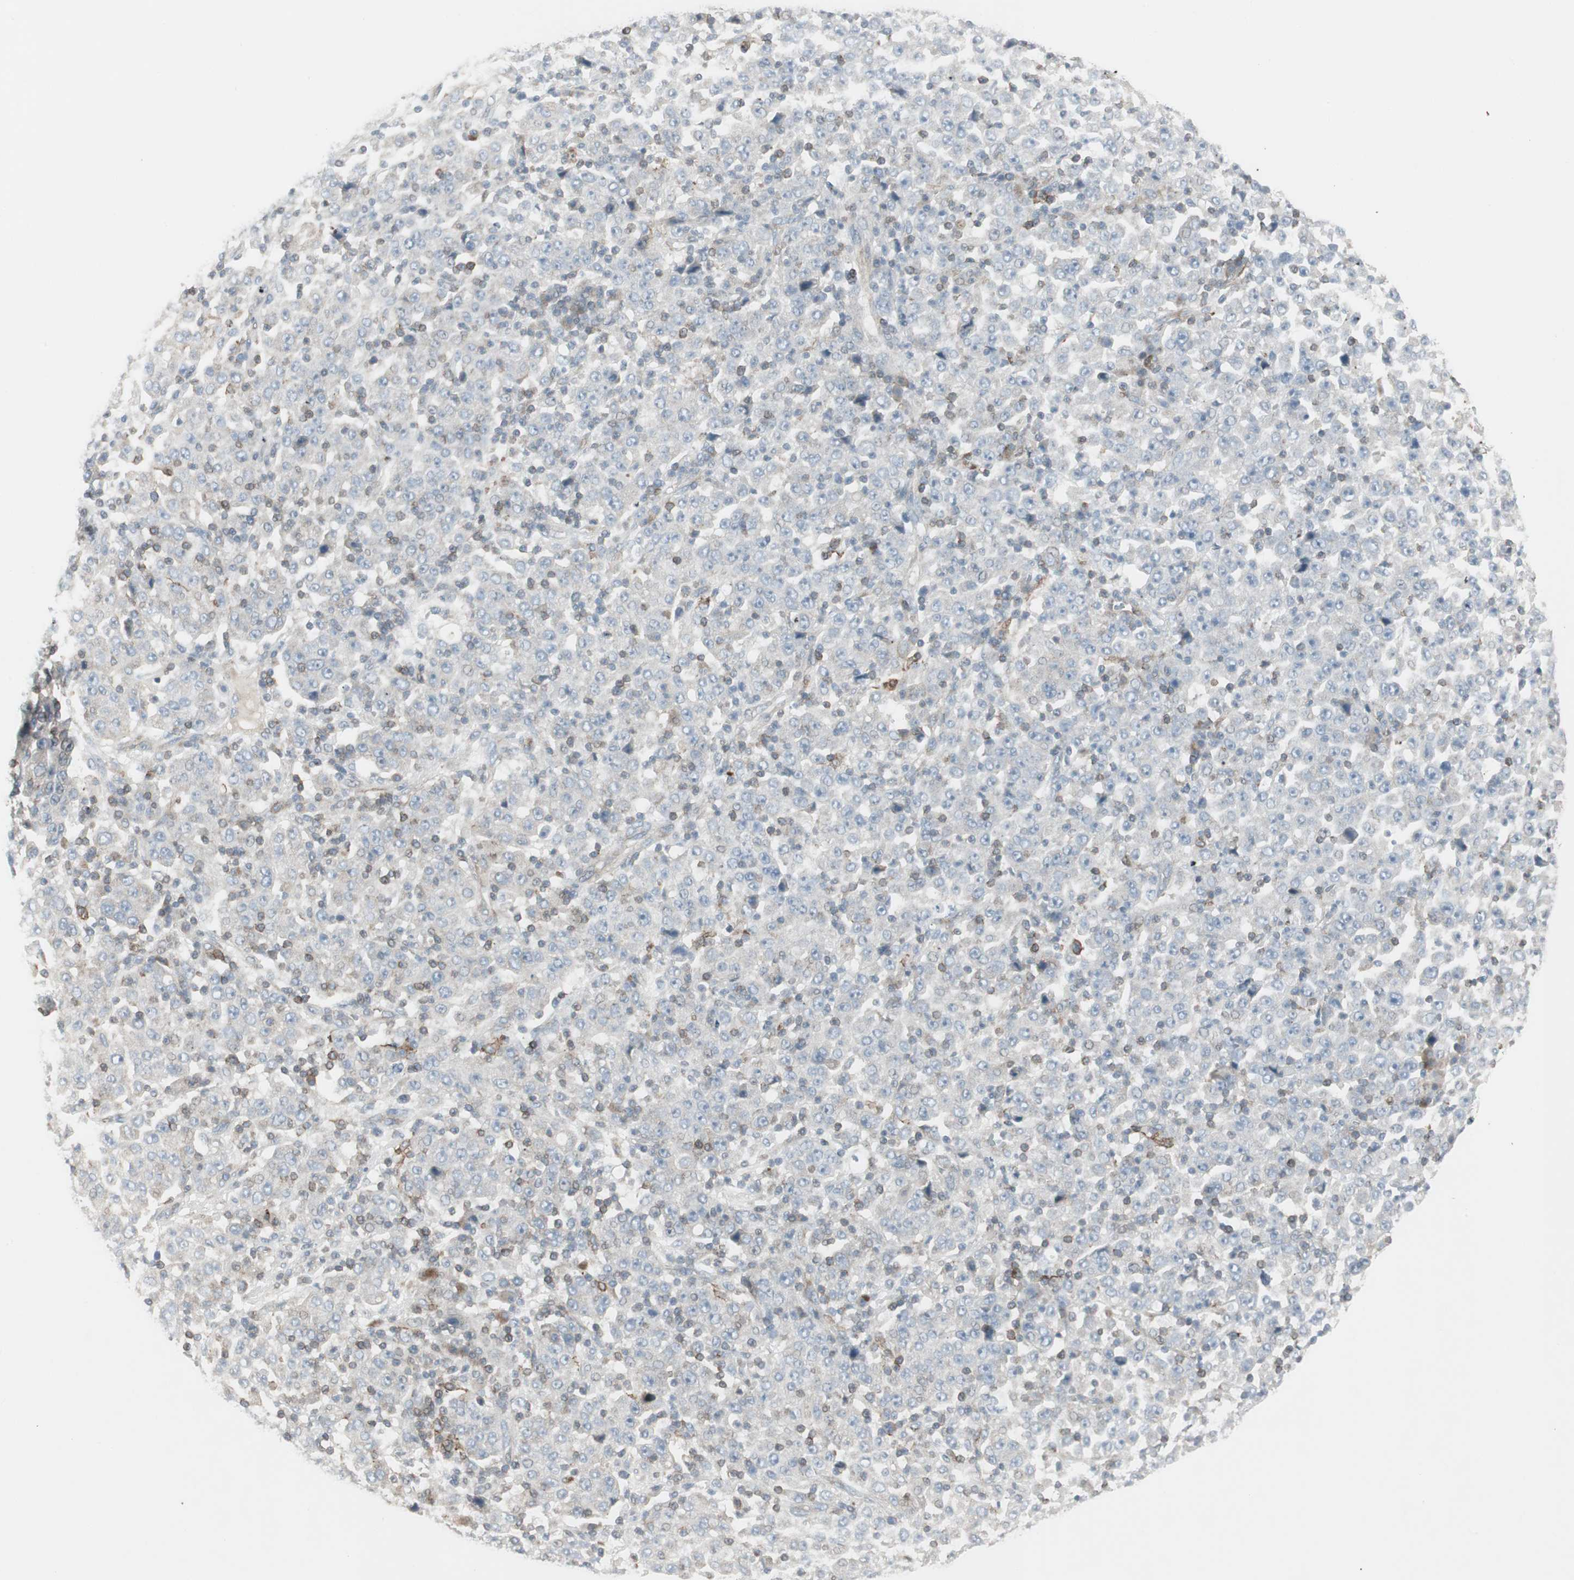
{"staining": {"intensity": "negative", "quantity": "none", "location": "none"}, "tissue": "stomach cancer", "cell_type": "Tumor cells", "image_type": "cancer", "snomed": [{"axis": "morphology", "description": "Normal tissue, NOS"}, {"axis": "morphology", "description": "Adenocarcinoma, NOS"}, {"axis": "topography", "description": "Stomach, upper"}, {"axis": "topography", "description": "Stomach"}], "caption": "Immunohistochemistry photomicrograph of neoplastic tissue: stomach cancer (adenocarcinoma) stained with DAB (3,3'-diaminobenzidine) shows no significant protein positivity in tumor cells.", "gene": "MAP4K4", "patient": {"sex": "male", "age": 59}}